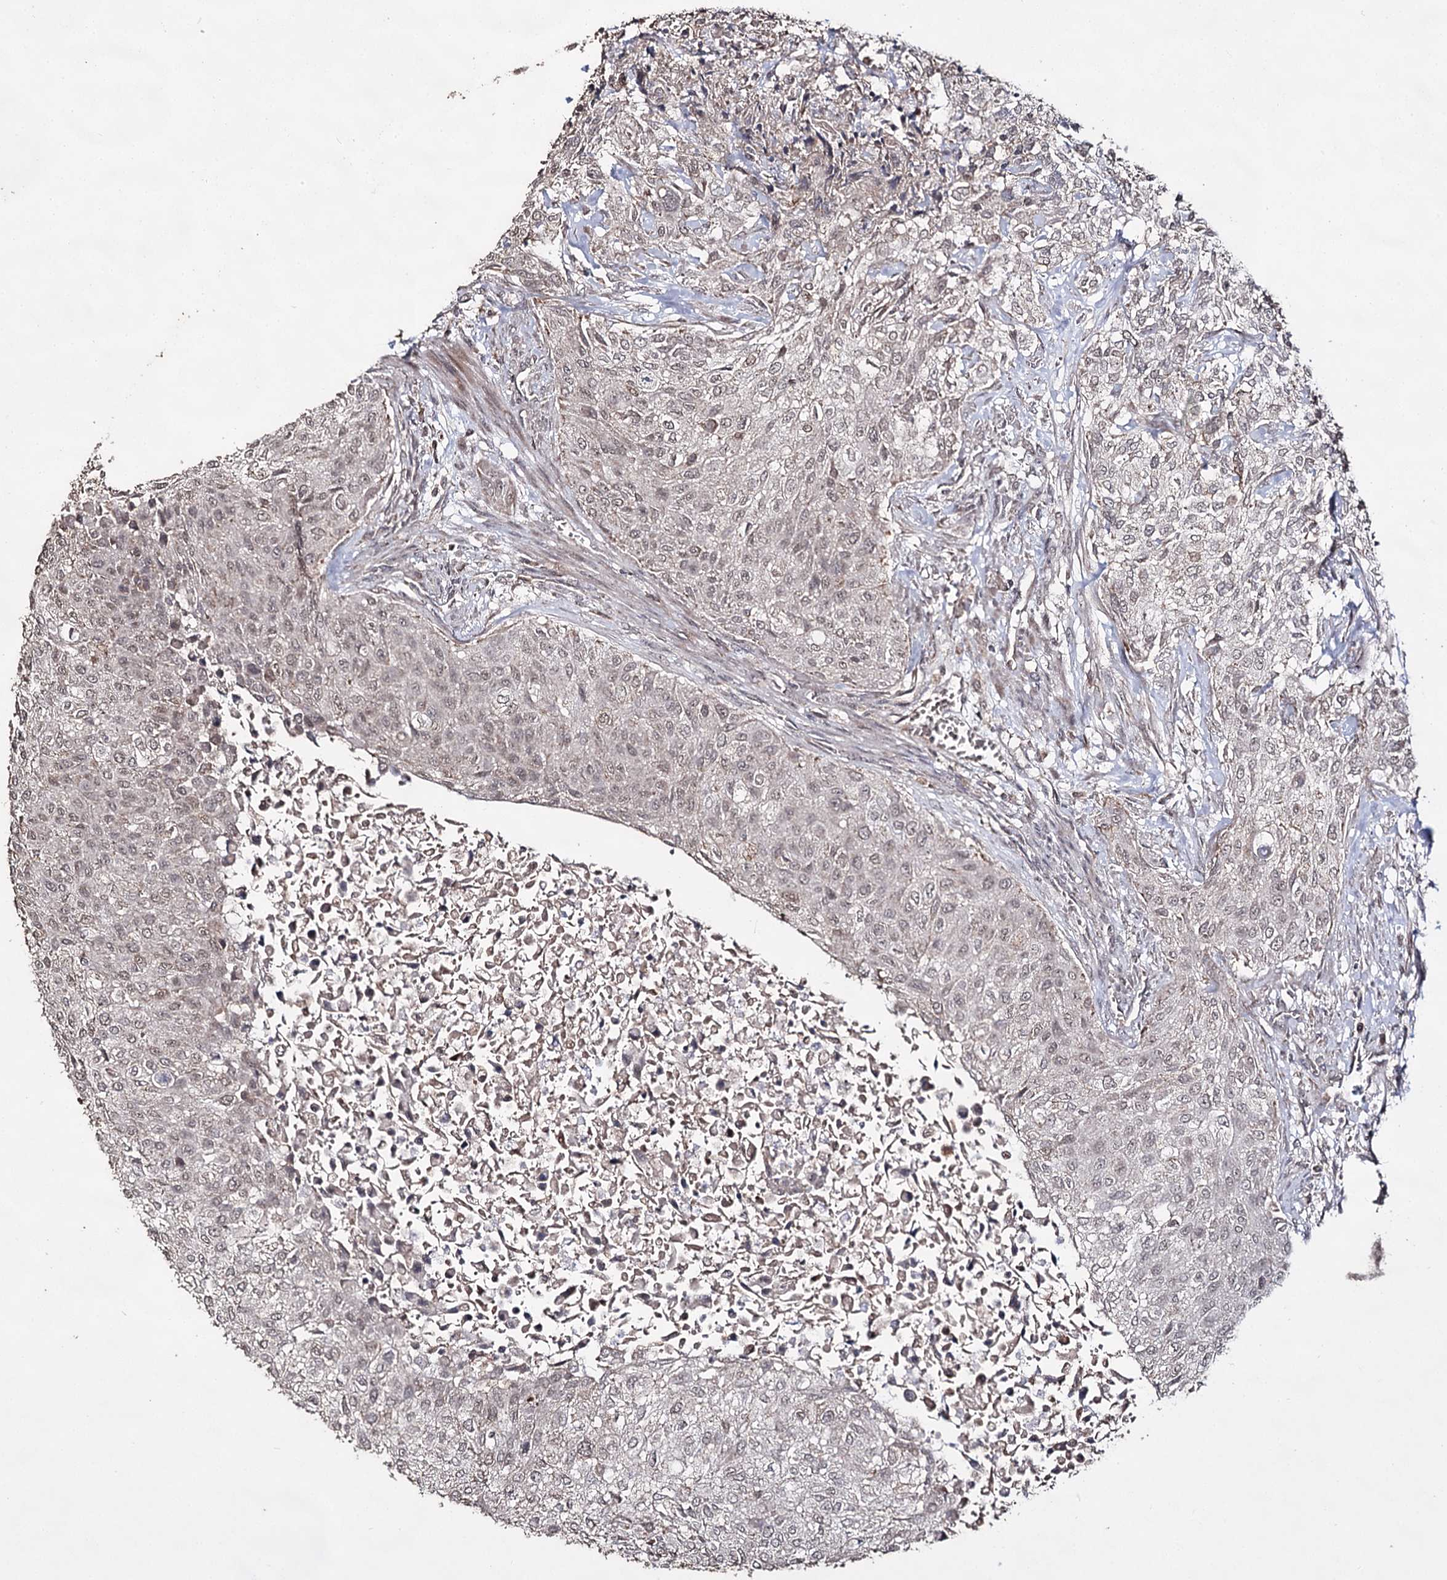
{"staining": {"intensity": "weak", "quantity": ">75%", "location": "nuclear"}, "tissue": "urothelial cancer", "cell_type": "Tumor cells", "image_type": "cancer", "snomed": [{"axis": "morphology", "description": "Normal tissue, NOS"}, {"axis": "morphology", "description": "Urothelial carcinoma, NOS"}, {"axis": "topography", "description": "Urinary bladder"}, {"axis": "topography", "description": "Peripheral nerve tissue"}], "caption": "Transitional cell carcinoma tissue exhibits weak nuclear positivity in about >75% of tumor cells", "gene": "ACTR6", "patient": {"sex": "male", "age": 35}}